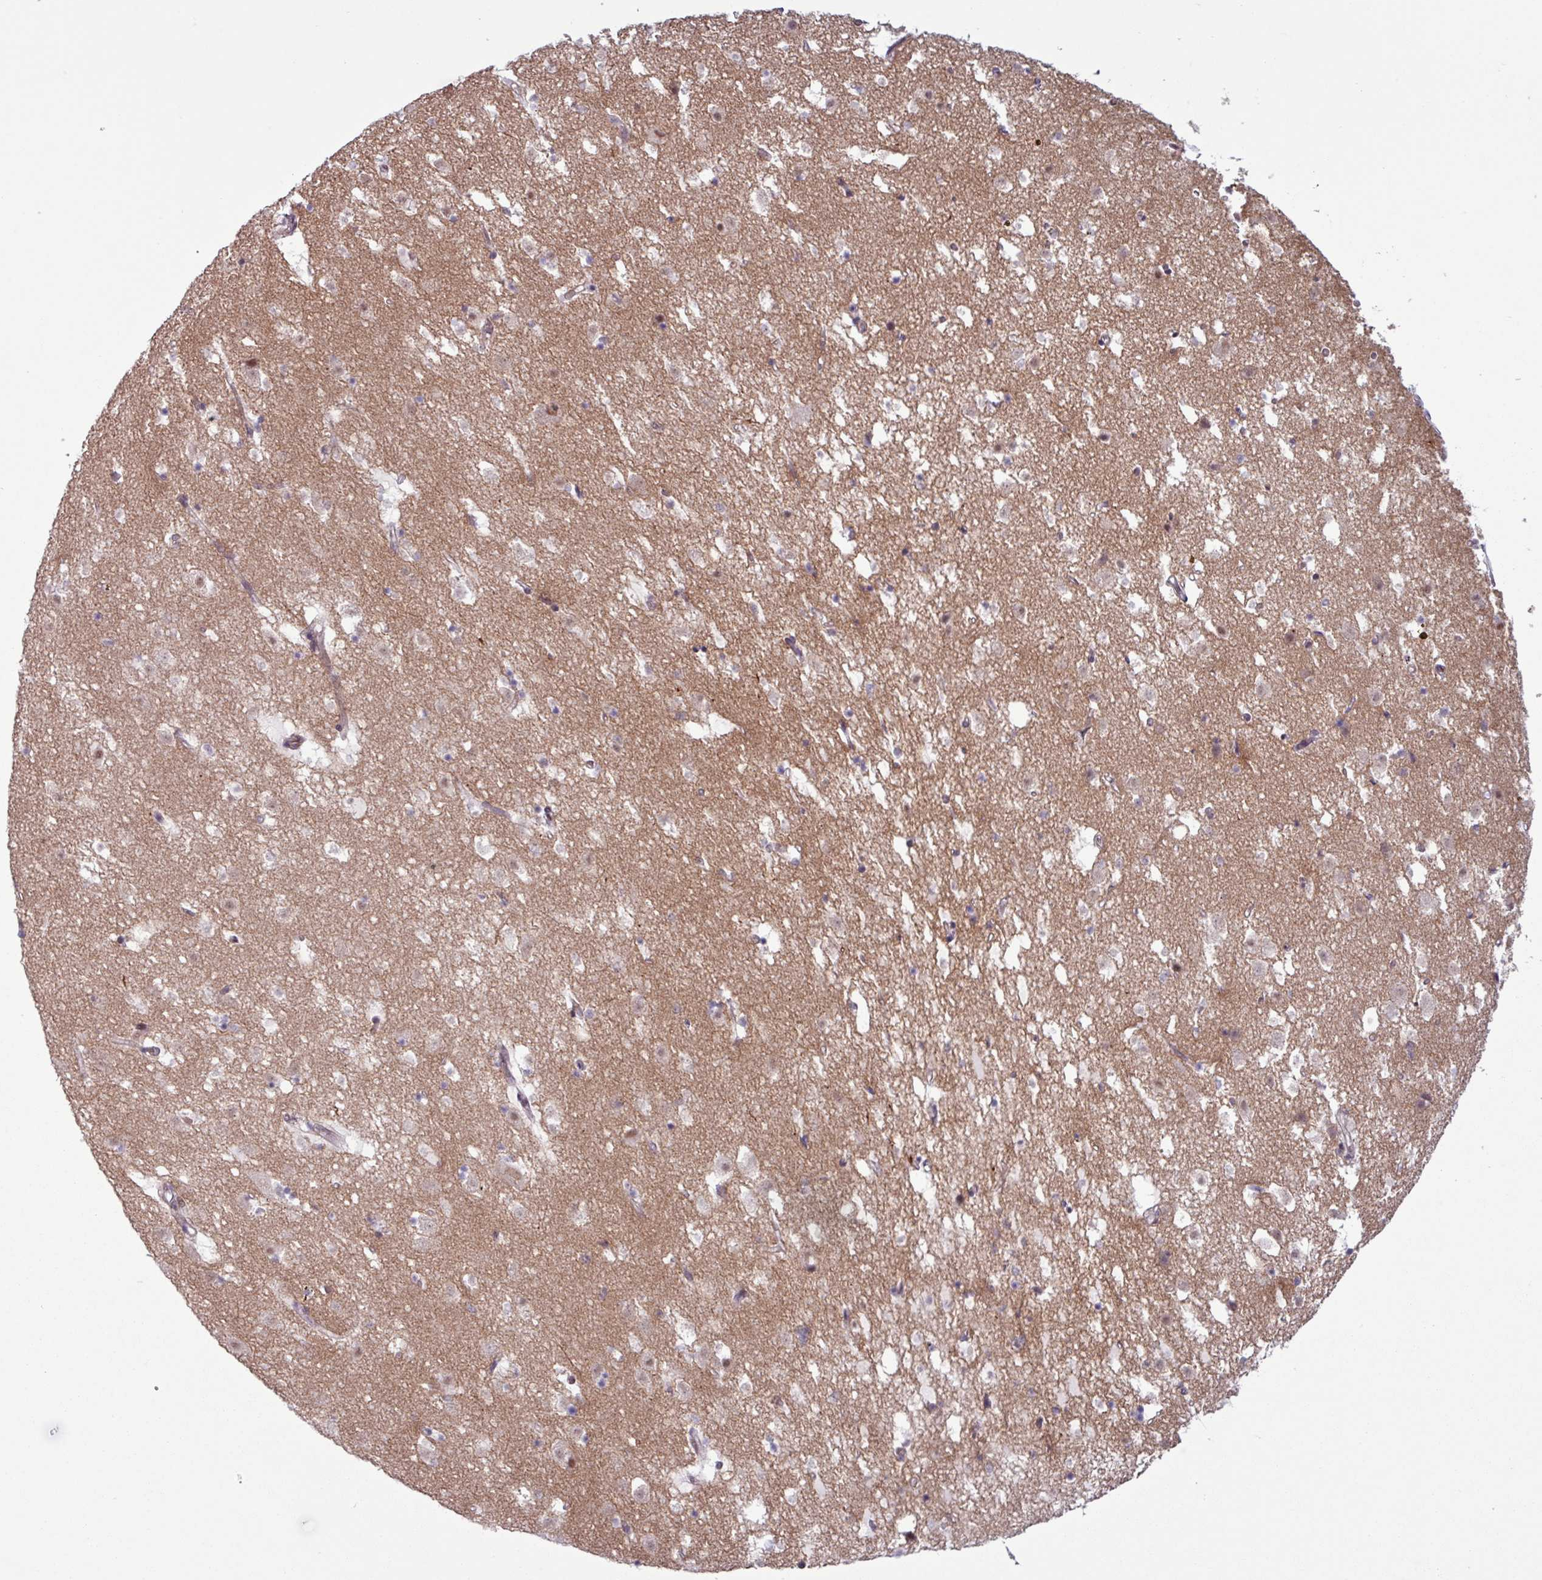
{"staining": {"intensity": "moderate", "quantity": "<25%", "location": "nuclear"}, "tissue": "caudate", "cell_type": "Glial cells", "image_type": "normal", "snomed": [{"axis": "morphology", "description": "Normal tissue, NOS"}, {"axis": "topography", "description": "Lateral ventricle wall"}], "caption": "Immunohistochemical staining of normal caudate reveals <25% levels of moderate nuclear protein expression in approximately <25% of glial cells.", "gene": "NOTCH2", "patient": {"sex": "male", "age": 58}}